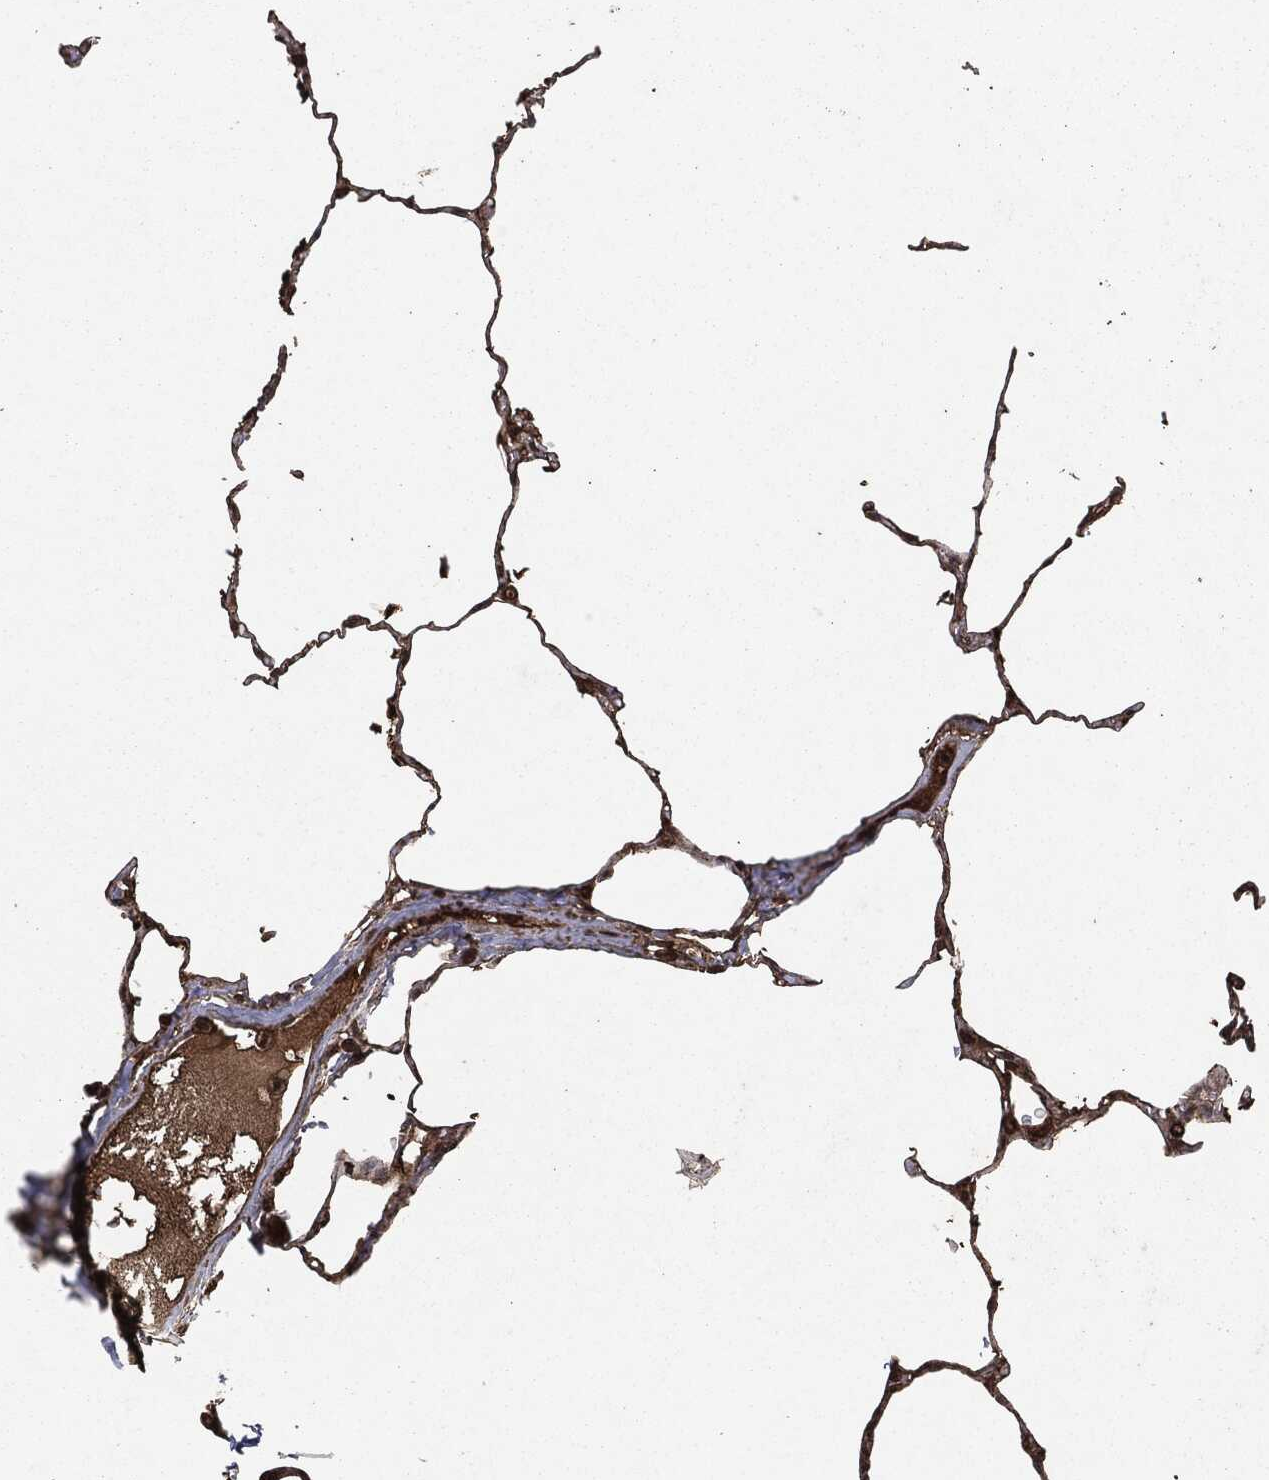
{"staining": {"intensity": "strong", "quantity": ">75%", "location": "nuclear"}, "tissue": "lung", "cell_type": "Alveolar cells", "image_type": "normal", "snomed": [{"axis": "morphology", "description": "Normal tissue, NOS"}, {"axis": "morphology", "description": "Adenocarcinoma, metastatic, NOS"}, {"axis": "topography", "description": "Lung"}], "caption": "Protein expression analysis of unremarkable human lung reveals strong nuclear positivity in approximately >75% of alveolar cells.", "gene": "EGFR", "patient": {"sex": "male", "age": 45}}